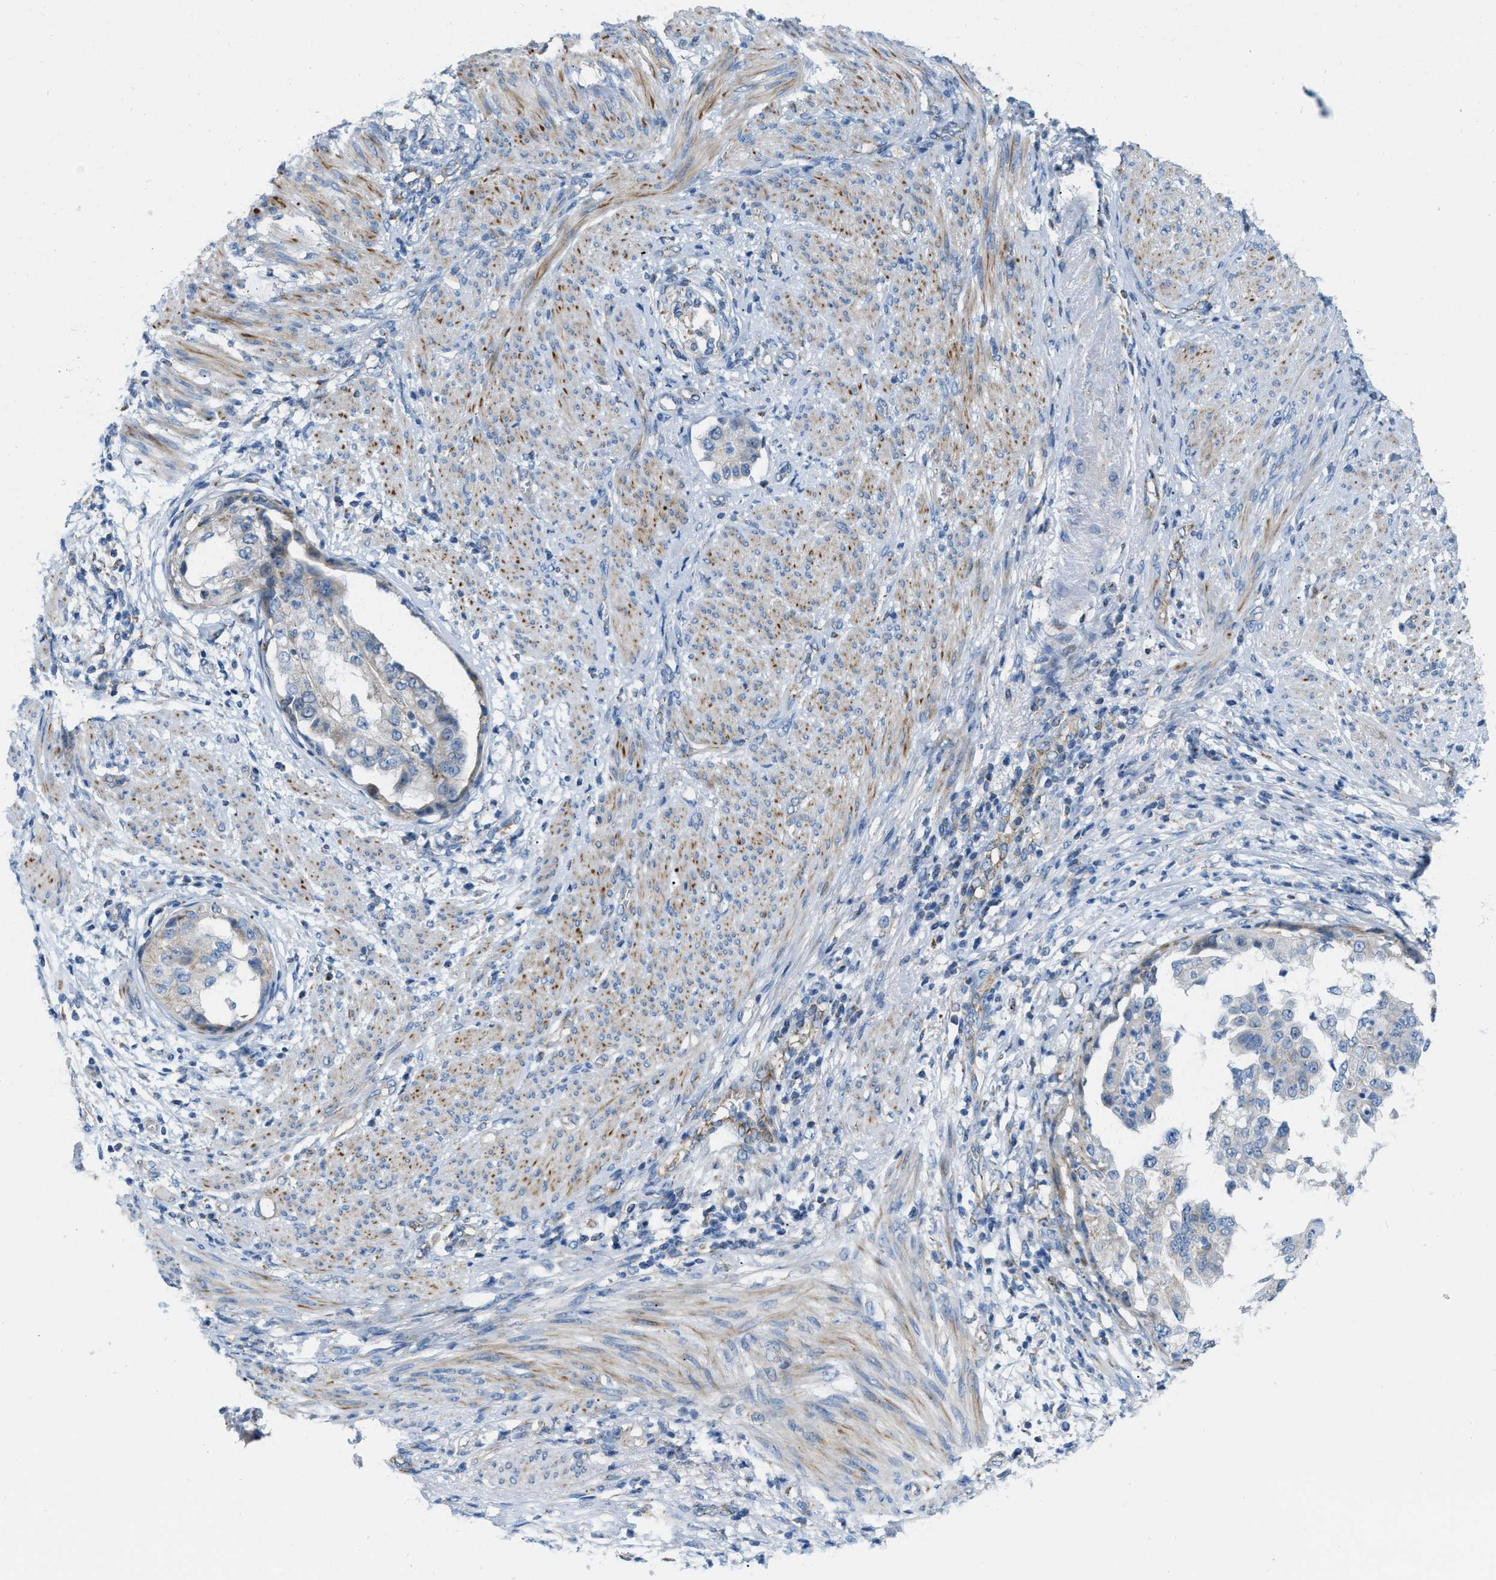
{"staining": {"intensity": "weak", "quantity": "<25%", "location": "cytoplasmic/membranous"}, "tissue": "endometrial cancer", "cell_type": "Tumor cells", "image_type": "cancer", "snomed": [{"axis": "morphology", "description": "Adenocarcinoma, NOS"}, {"axis": "topography", "description": "Endometrium"}], "caption": "The image reveals no significant staining in tumor cells of endometrial cancer (adenocarcinoma). (DAB (3,3'-diaminobenzidine) IHC, high magnification).", "gene": "JADE1", "patient": {"sex": "female", "age": 85}}